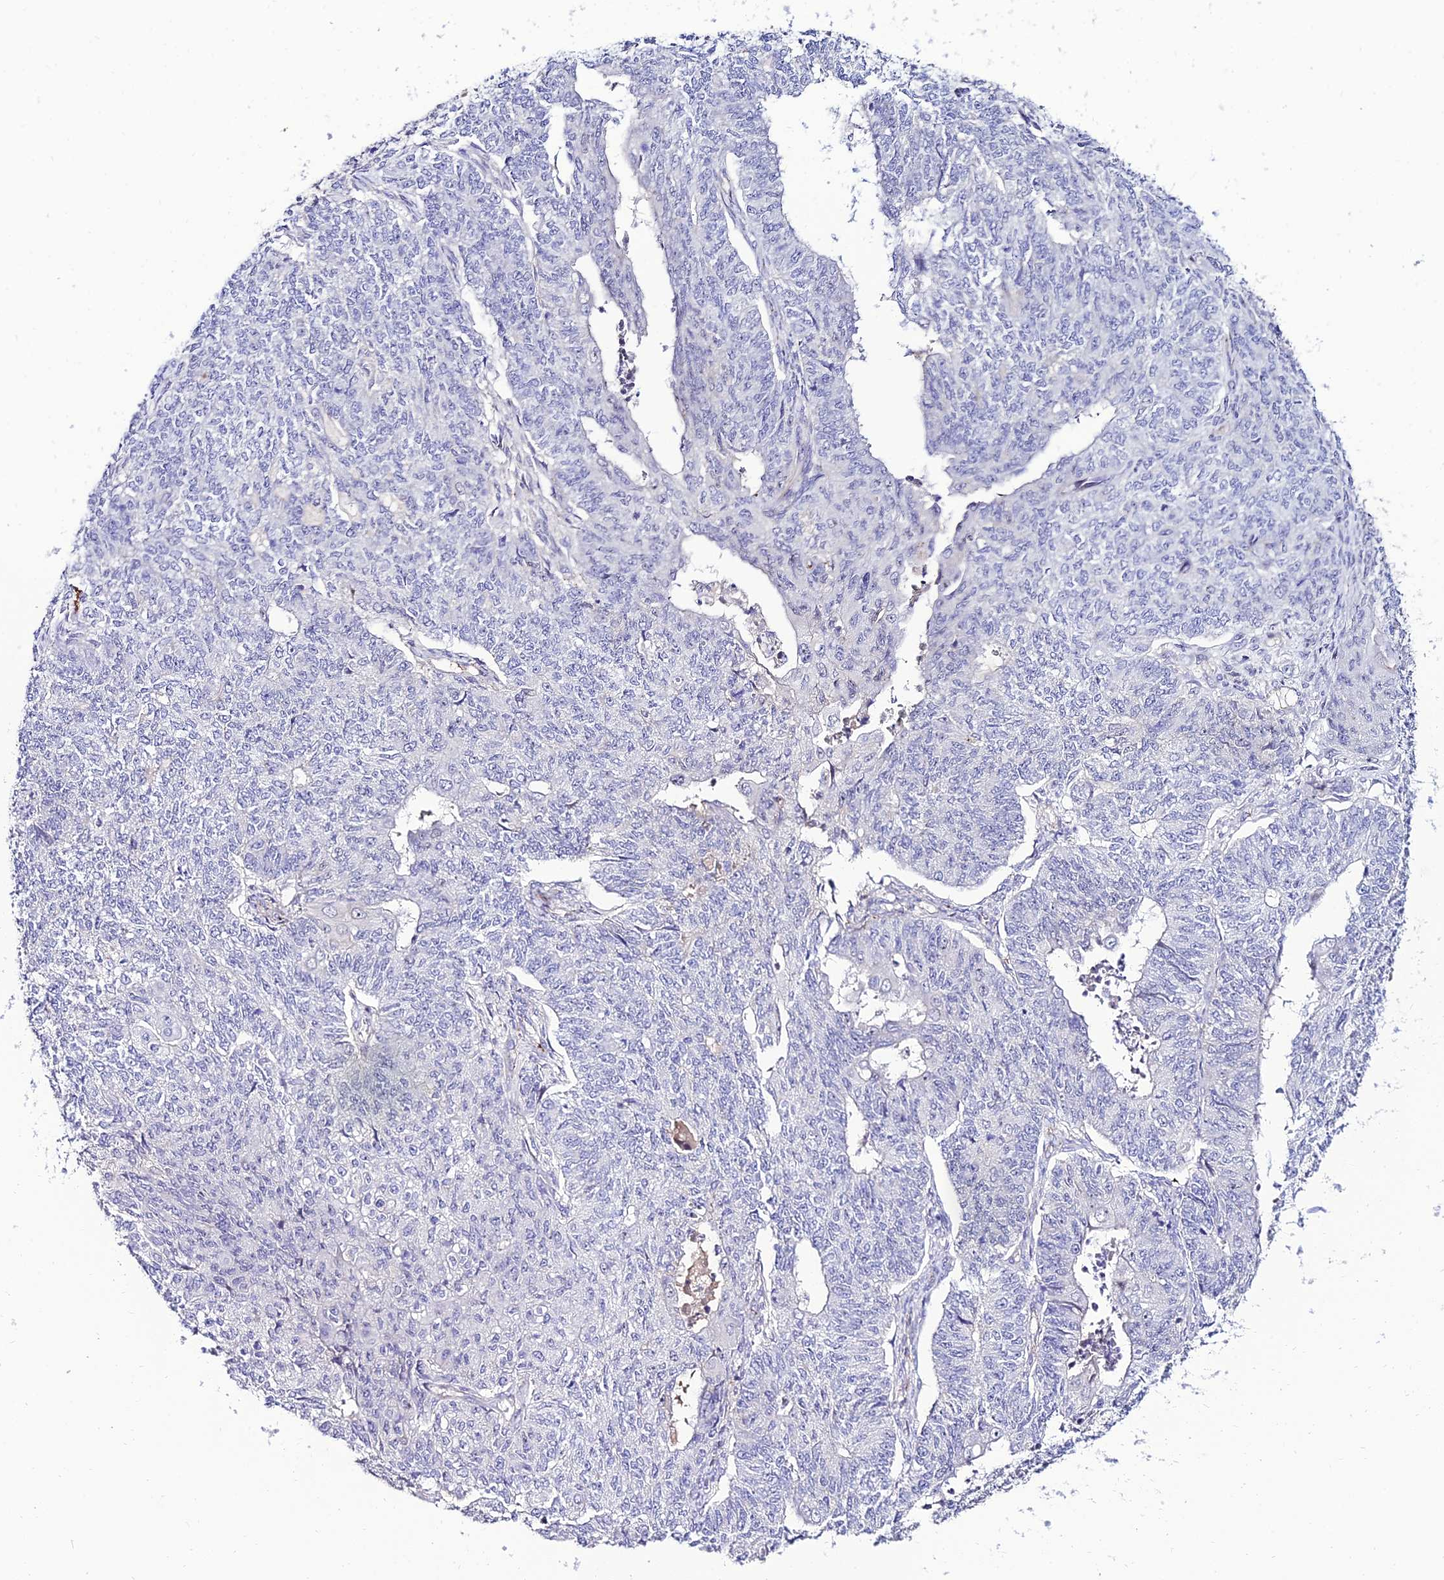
{"staining": {"intensity": "negative", "quantity": "none", "location": "none"}, "tissue": "endometrial cancer", "cell_type": "Tumor cells", "image_type": "cancer", "snomed": [{"axis": "morphology", "description": "Adenocarcinoma, NOS"}, {"axis": "topography", "description": "Endometrium"}], "caption": "Immunohistochemistry (IHC) image of neoplastic tissue: human endometrial cancer stained with DAB (3,3'-diaminobenzidine) reveals no significant protein staining in tumor cells.", "gene": "ALDH3B2", "patient": {"sex": "female", "age": 32}}